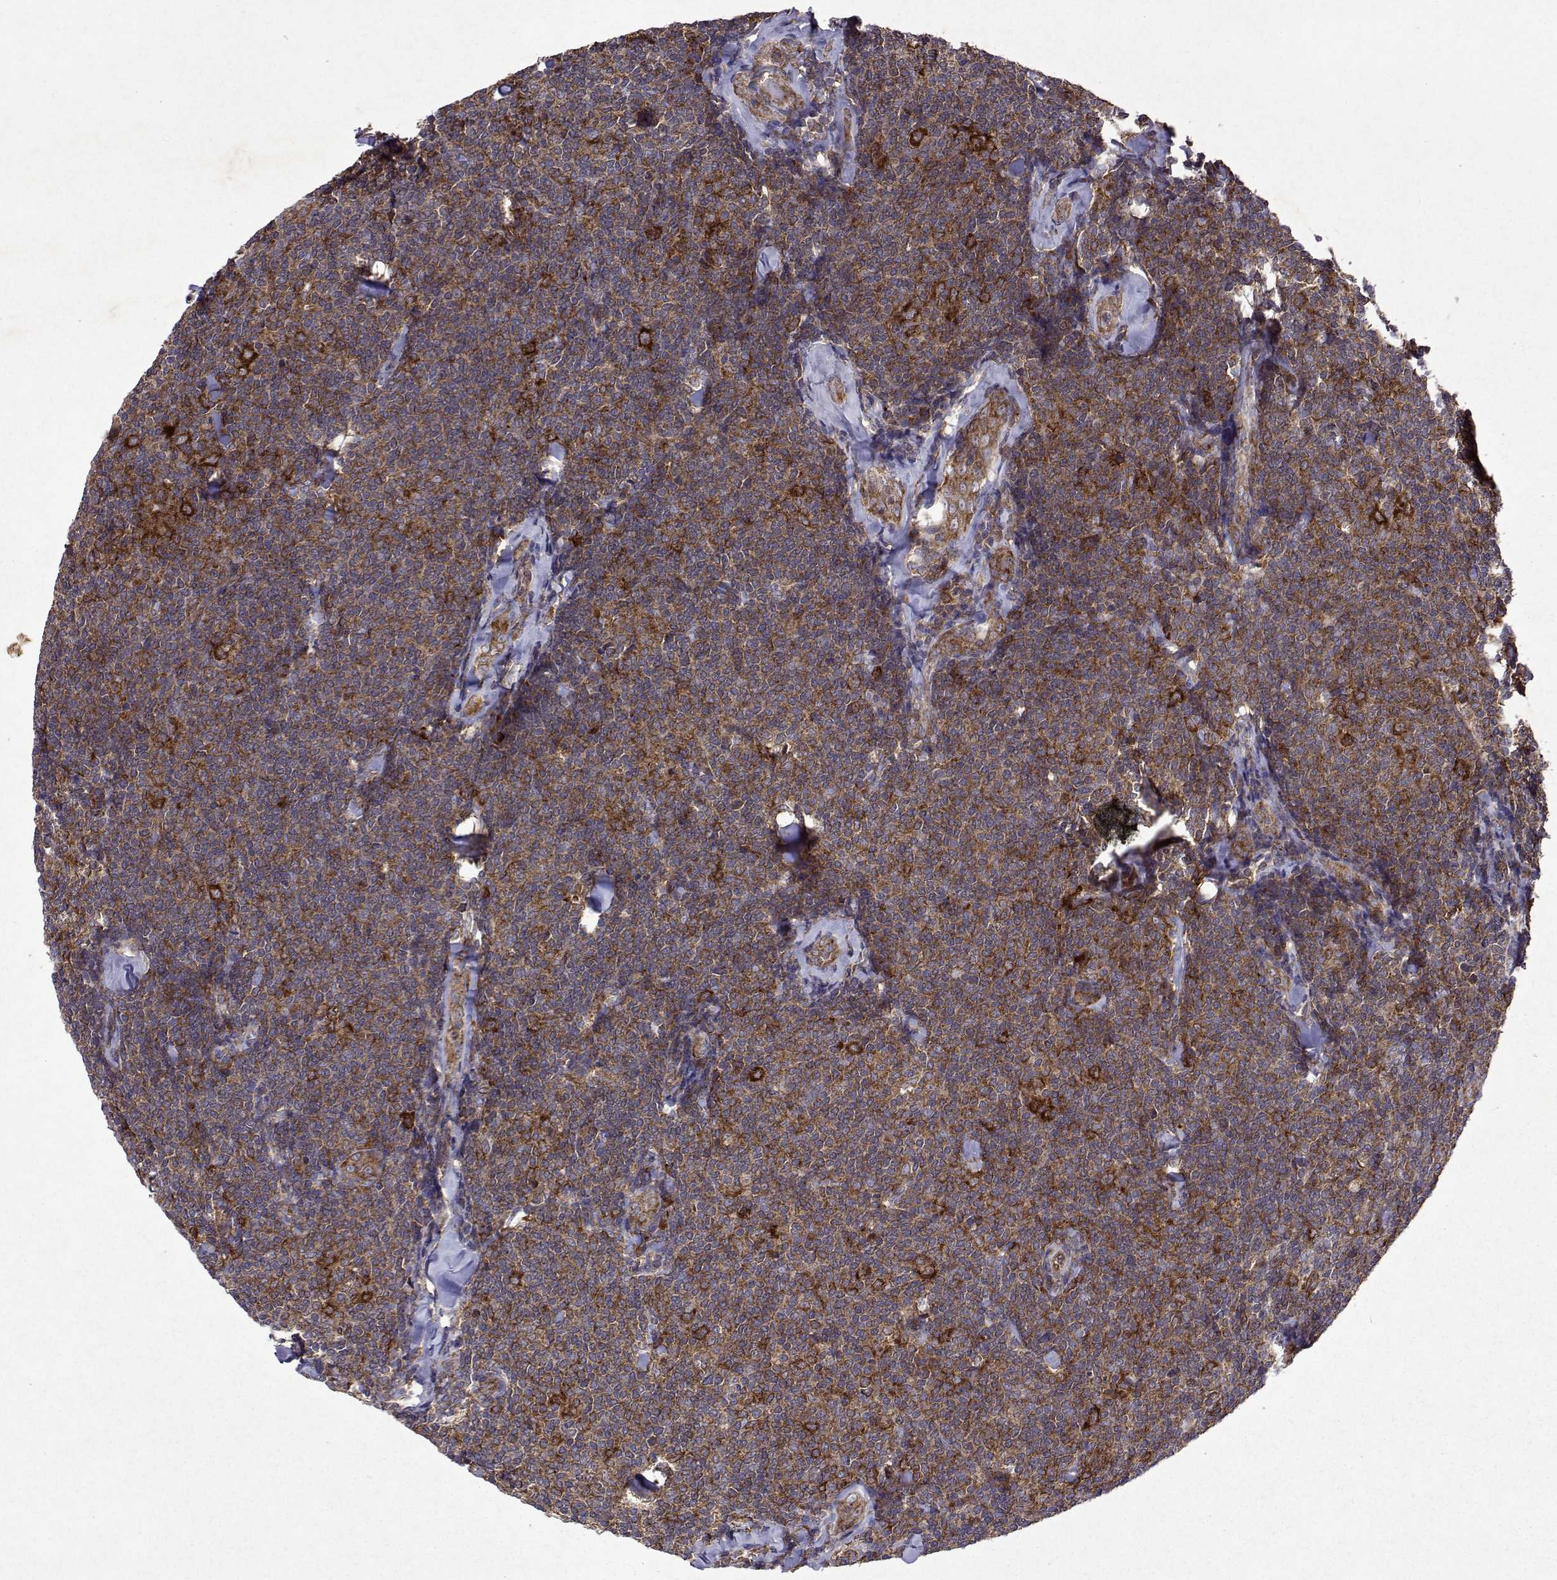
{"staining": {"intensity": "moderate", "quantity": ">75%", "location": "cytoplasmic/membranous"}, "tissue": "lymphoma", "cell_type": "Tumor cells", "image_type": "cancer", "snomed": [{"axis": "morphology", "description": "Malignant lymphoma, non-Hodgkin's type, Low grade"}, {"axis": "topography", "description": "Lymph node"}], "caption": "Lymphoma was stained to show a protein in brown. There is medium levels of moderate cytoplasmic/membranous expression in about >75% of tumor cells.", "gene": "TARBP2", "patient": {"sex": "female", "age": 56}}